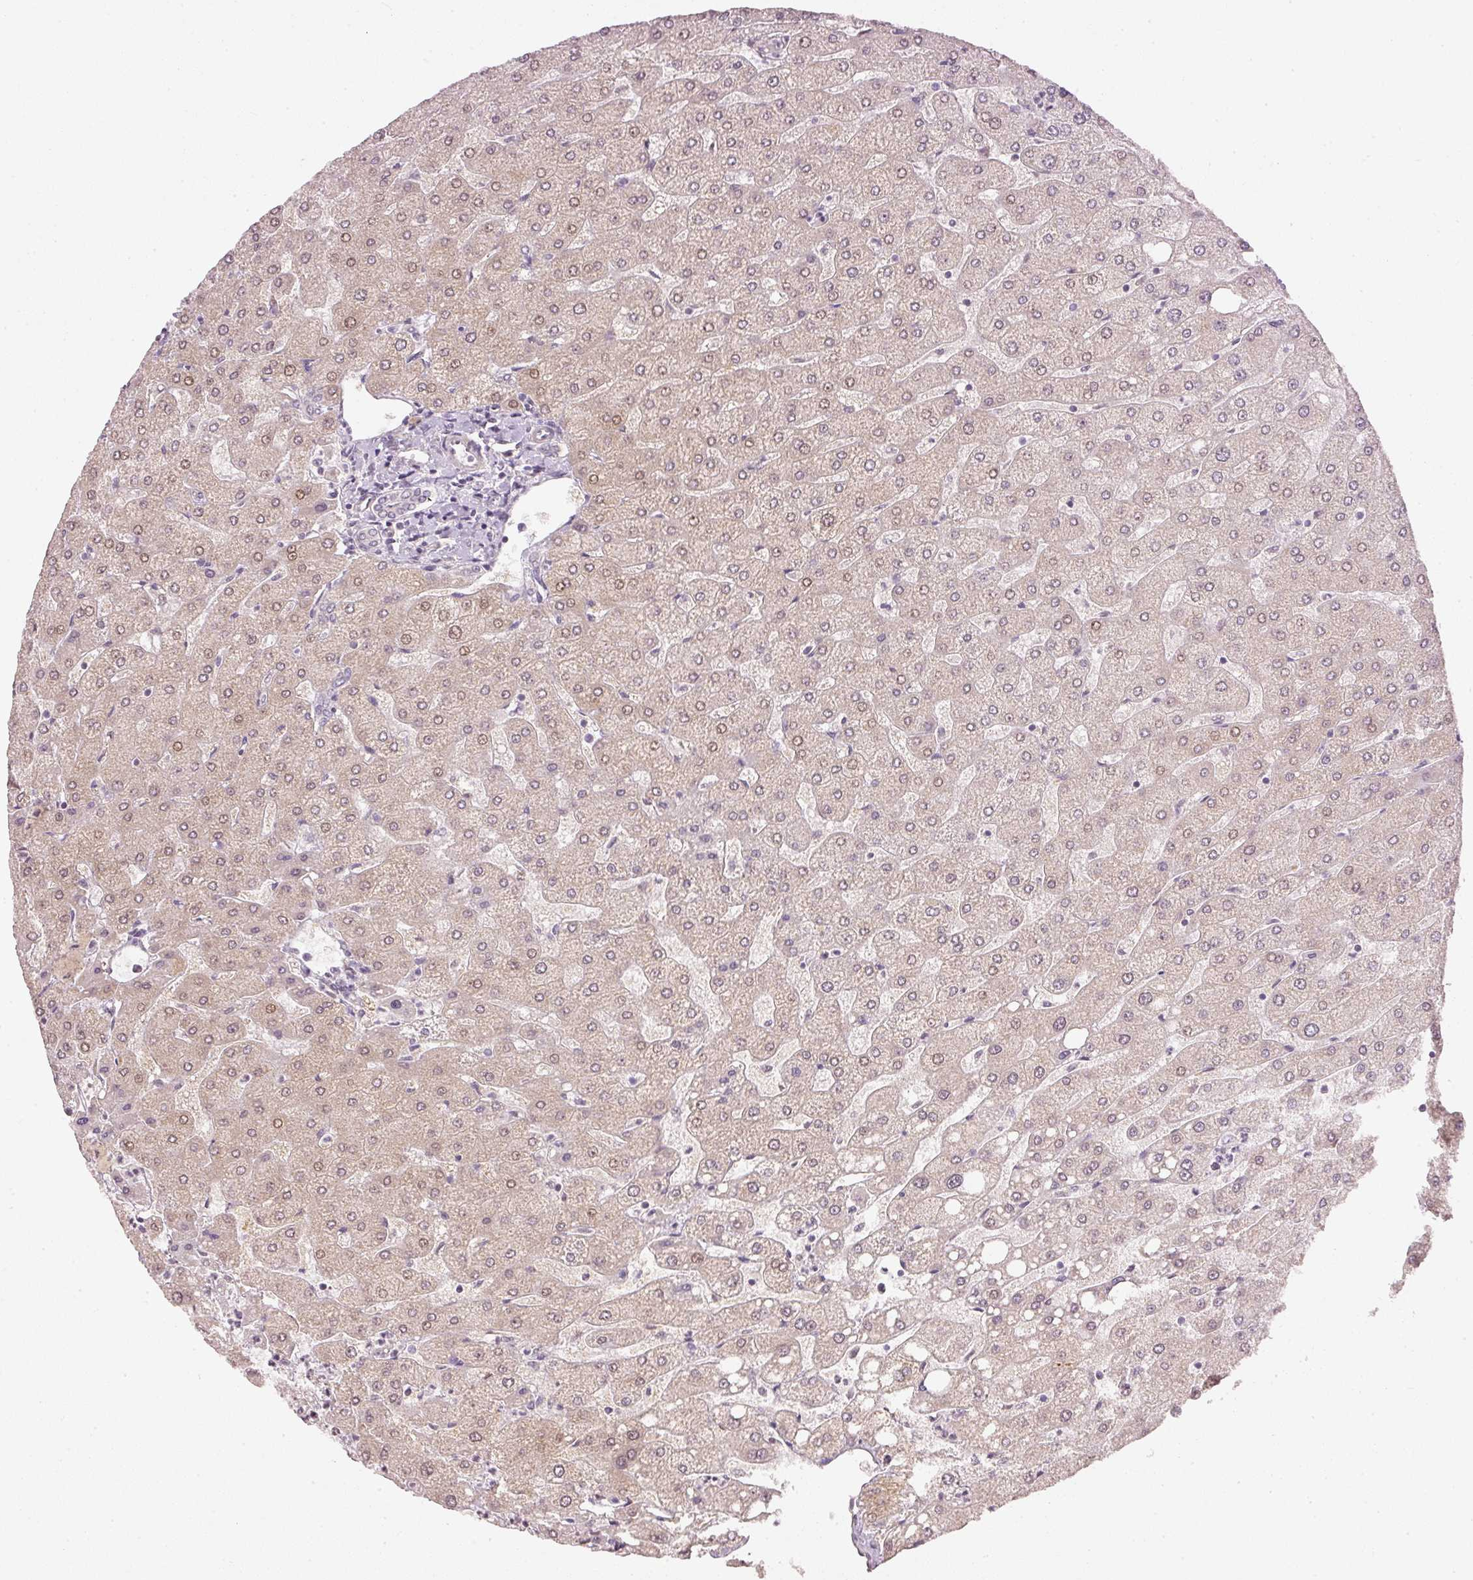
{"staining": {"intensity": "negative", "quantity": "none", "location": "none"}, "tissue": "liver", "cell_type": "Cholangiocytes", "image_type": "normal", "snomed": [{"axis": "morphology", "description": "Normal tissue, NOS"}, {"axis": "topography", "description": "Liver"}], "caption": "Cholangiocytes are negative for brown protein staining in benign liver. (DAB (3,3'-diaminobenzidine) immunohistochemistry with hematoxylin counter stain).", "gene": "NRDE2", "patient": {"sex": "male", "age": 67}}